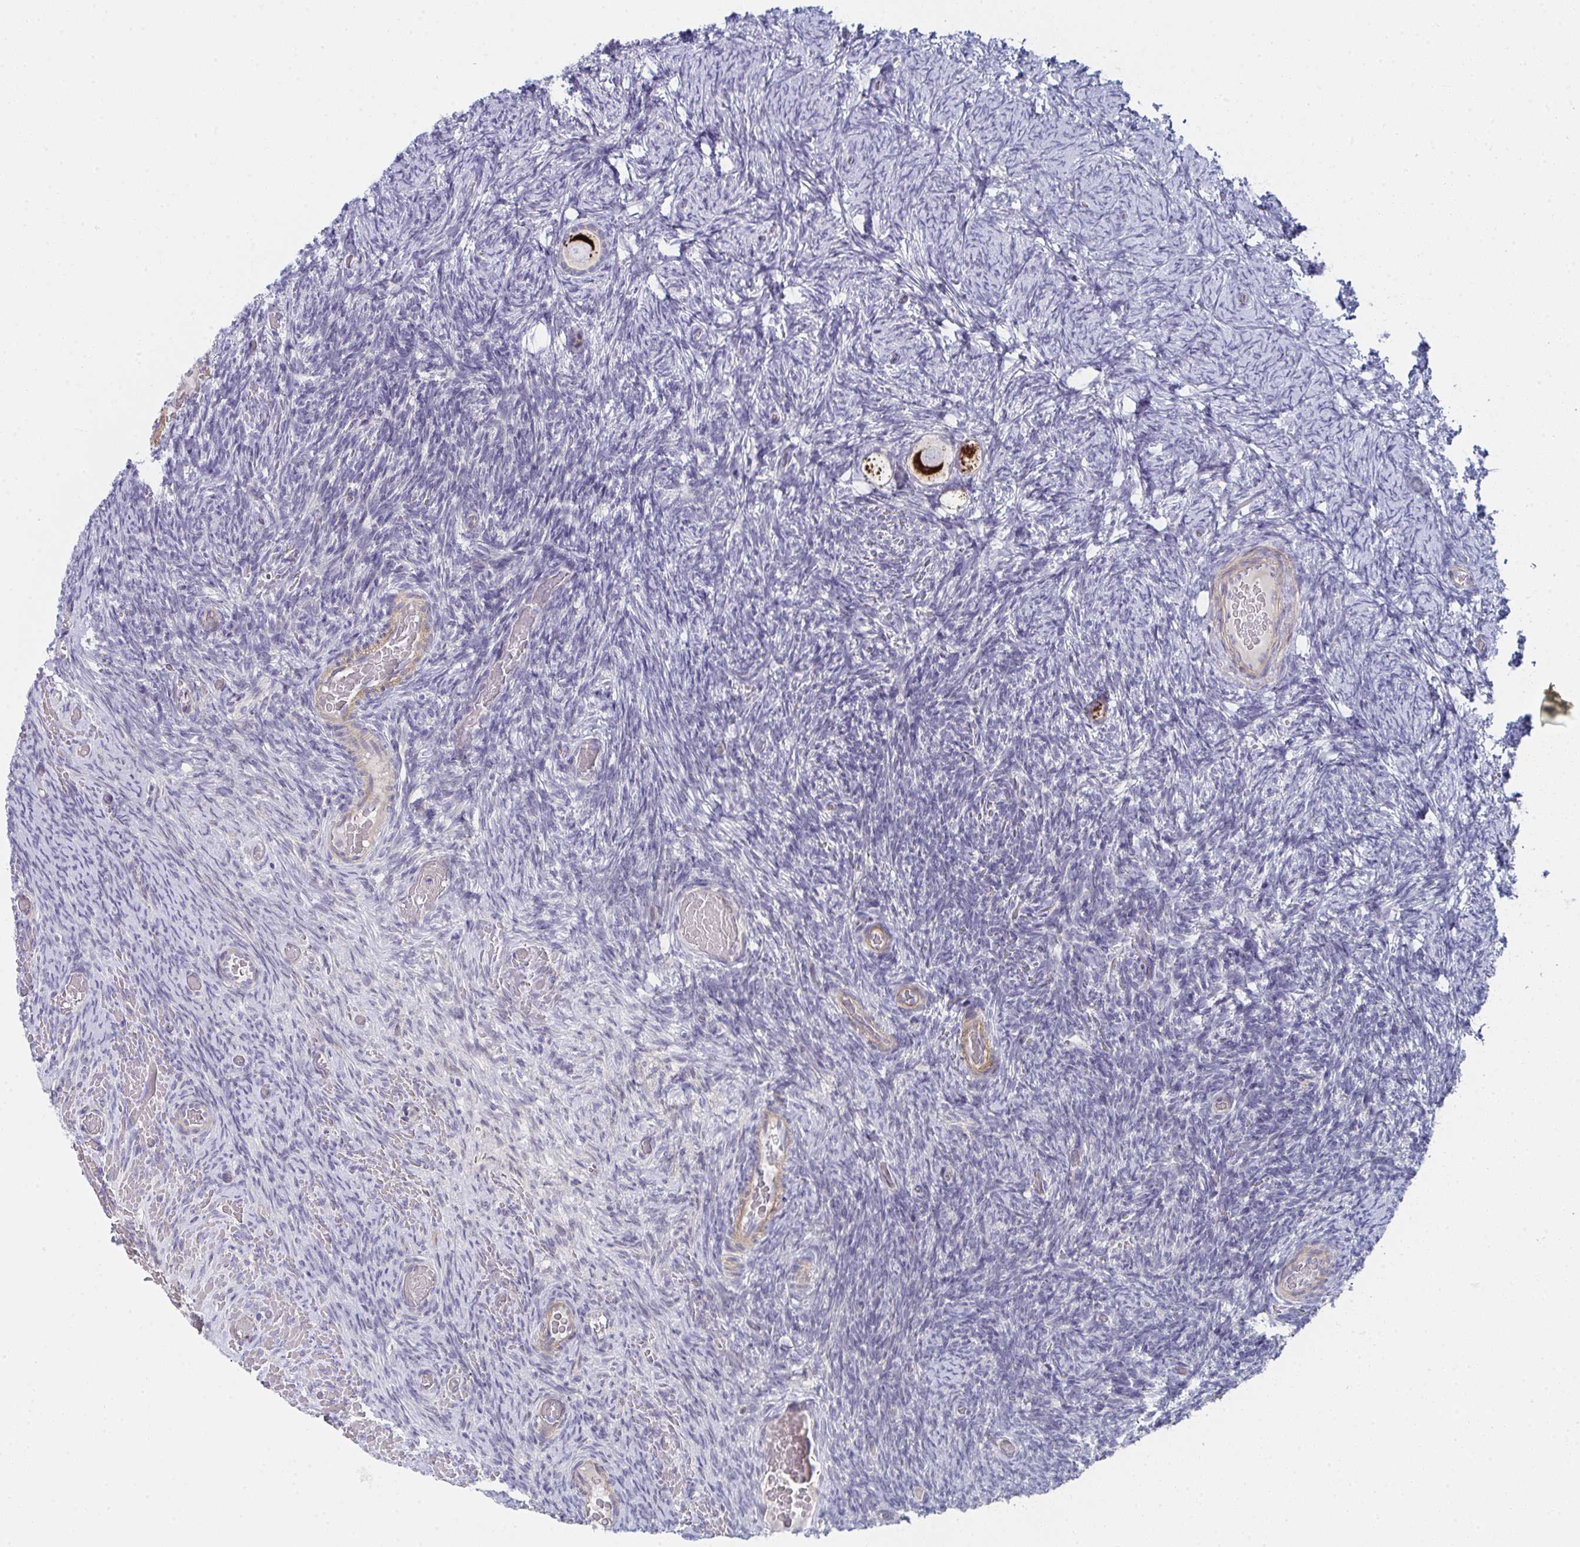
{"staining": {"intensity": "strong", "quantity": ">75%", "location": "cytoplasmic/membranous"}, "tissue": "ovary", "cell_type": "Follicle cells", "image_type": "normal", "snomed": [{"axis": "morphology", "description": "Normal tissue, NOS"}, {"axis": "topography", "description": "Ovary"}], "caption": "High-power microscopy captured an immunohistochemistry photomicrograph of normal ovary, revealing strong cytoplasmic/membranous staining in about >75% of follicle cells. Nuclei are stained in blue.", "gene": "VWDE", "patient": {"sex": "female", "age": 34}}